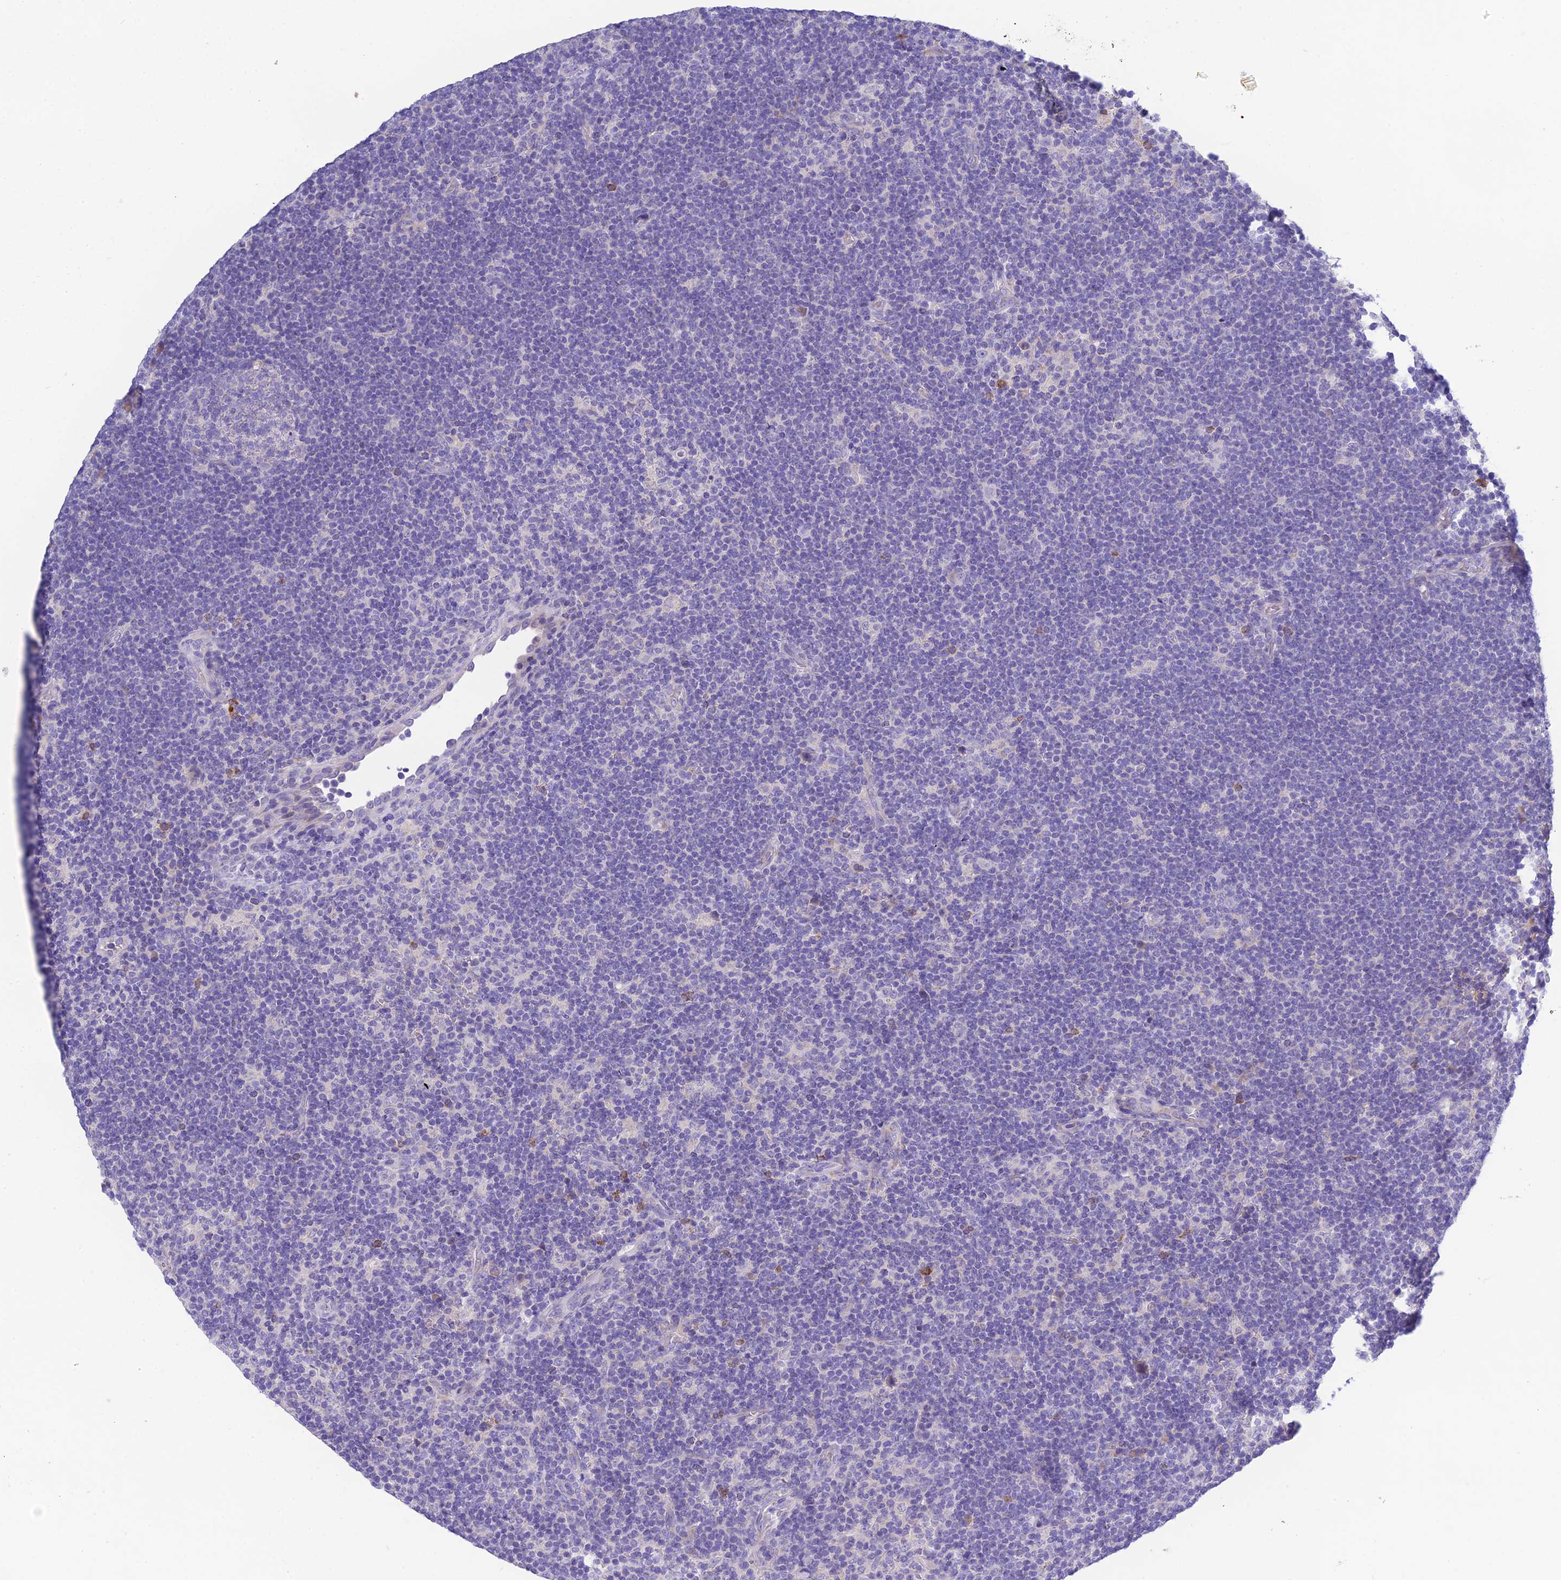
{"staining": {"intensity": "negative", "quantity": "none", "location": "none"}, "tissue": "lymphoma", "cell_type": "Tumor cells", "image_type": "cancer", "snomed": [{"axis": "morphology", "description": "Hodgkin's disease, NOS"}, {"axis": "topography", "description": "Lymph node"}], "caption": "There is no significant positivity in tumor cells of Hodgkin's disease.", "gene": "KIAA0408", "patient": {"sex": "female", "age": 57}}